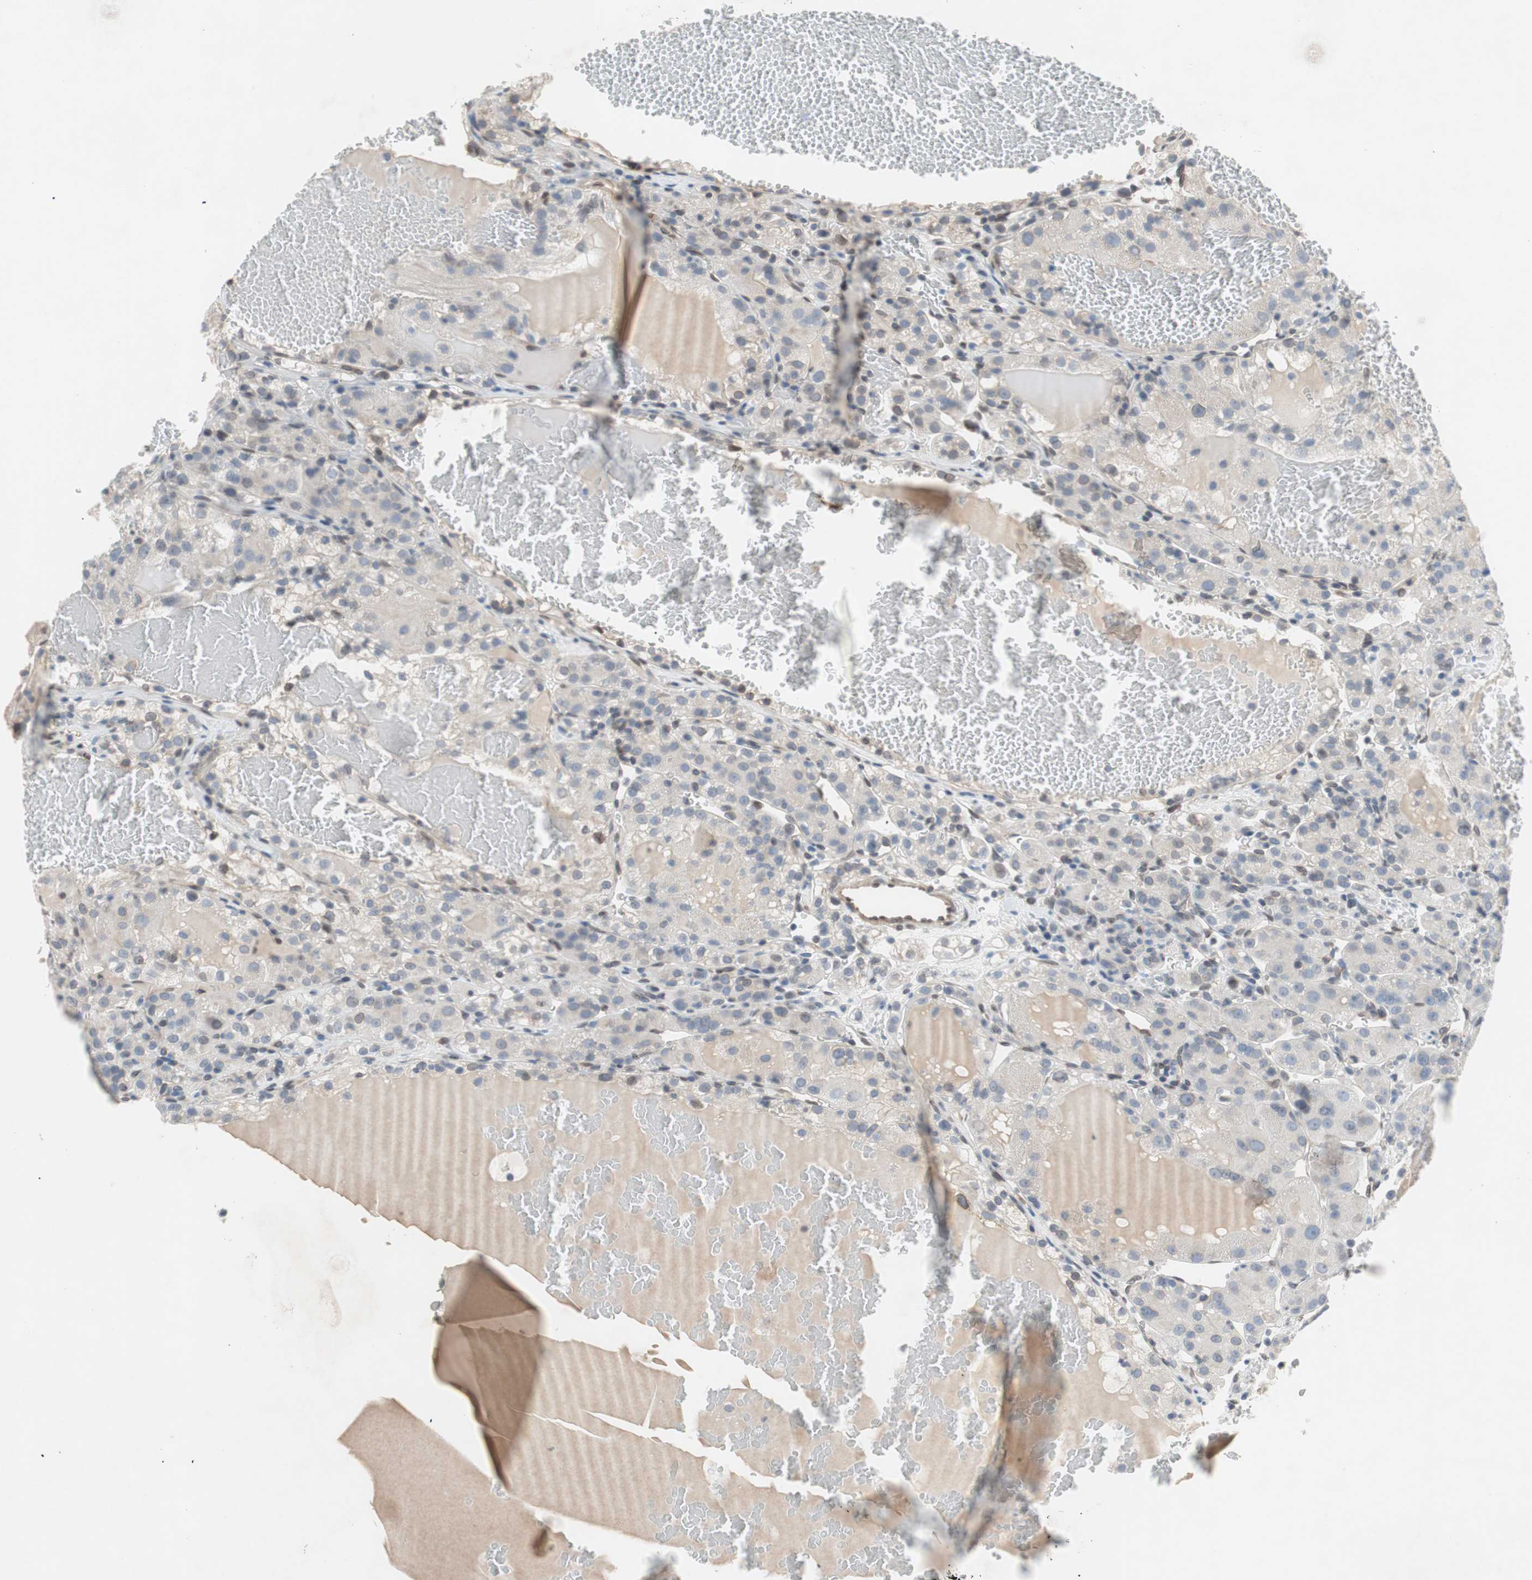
{"staining": {"intensity": "negative", "quantity": "none", "location": "none"}, "tissue": "renal cancer", "cell_type": "Tumor cells", "image_type": "cancer", "snomed": [{"axis": "morphology", "description": "Normal tissue, NOS"}, {"axis": "morphology", "description": "Adenocarcinoma, NOS"}, {"axis": "topography", "description": "Kidney"}], "caption": "Immunohistochemical staining of human renal adenocarcinoma reveals no significant expression in tumor cells.", "gene": "ARNT2", "patient": {"sex": "male", "age": 61}}